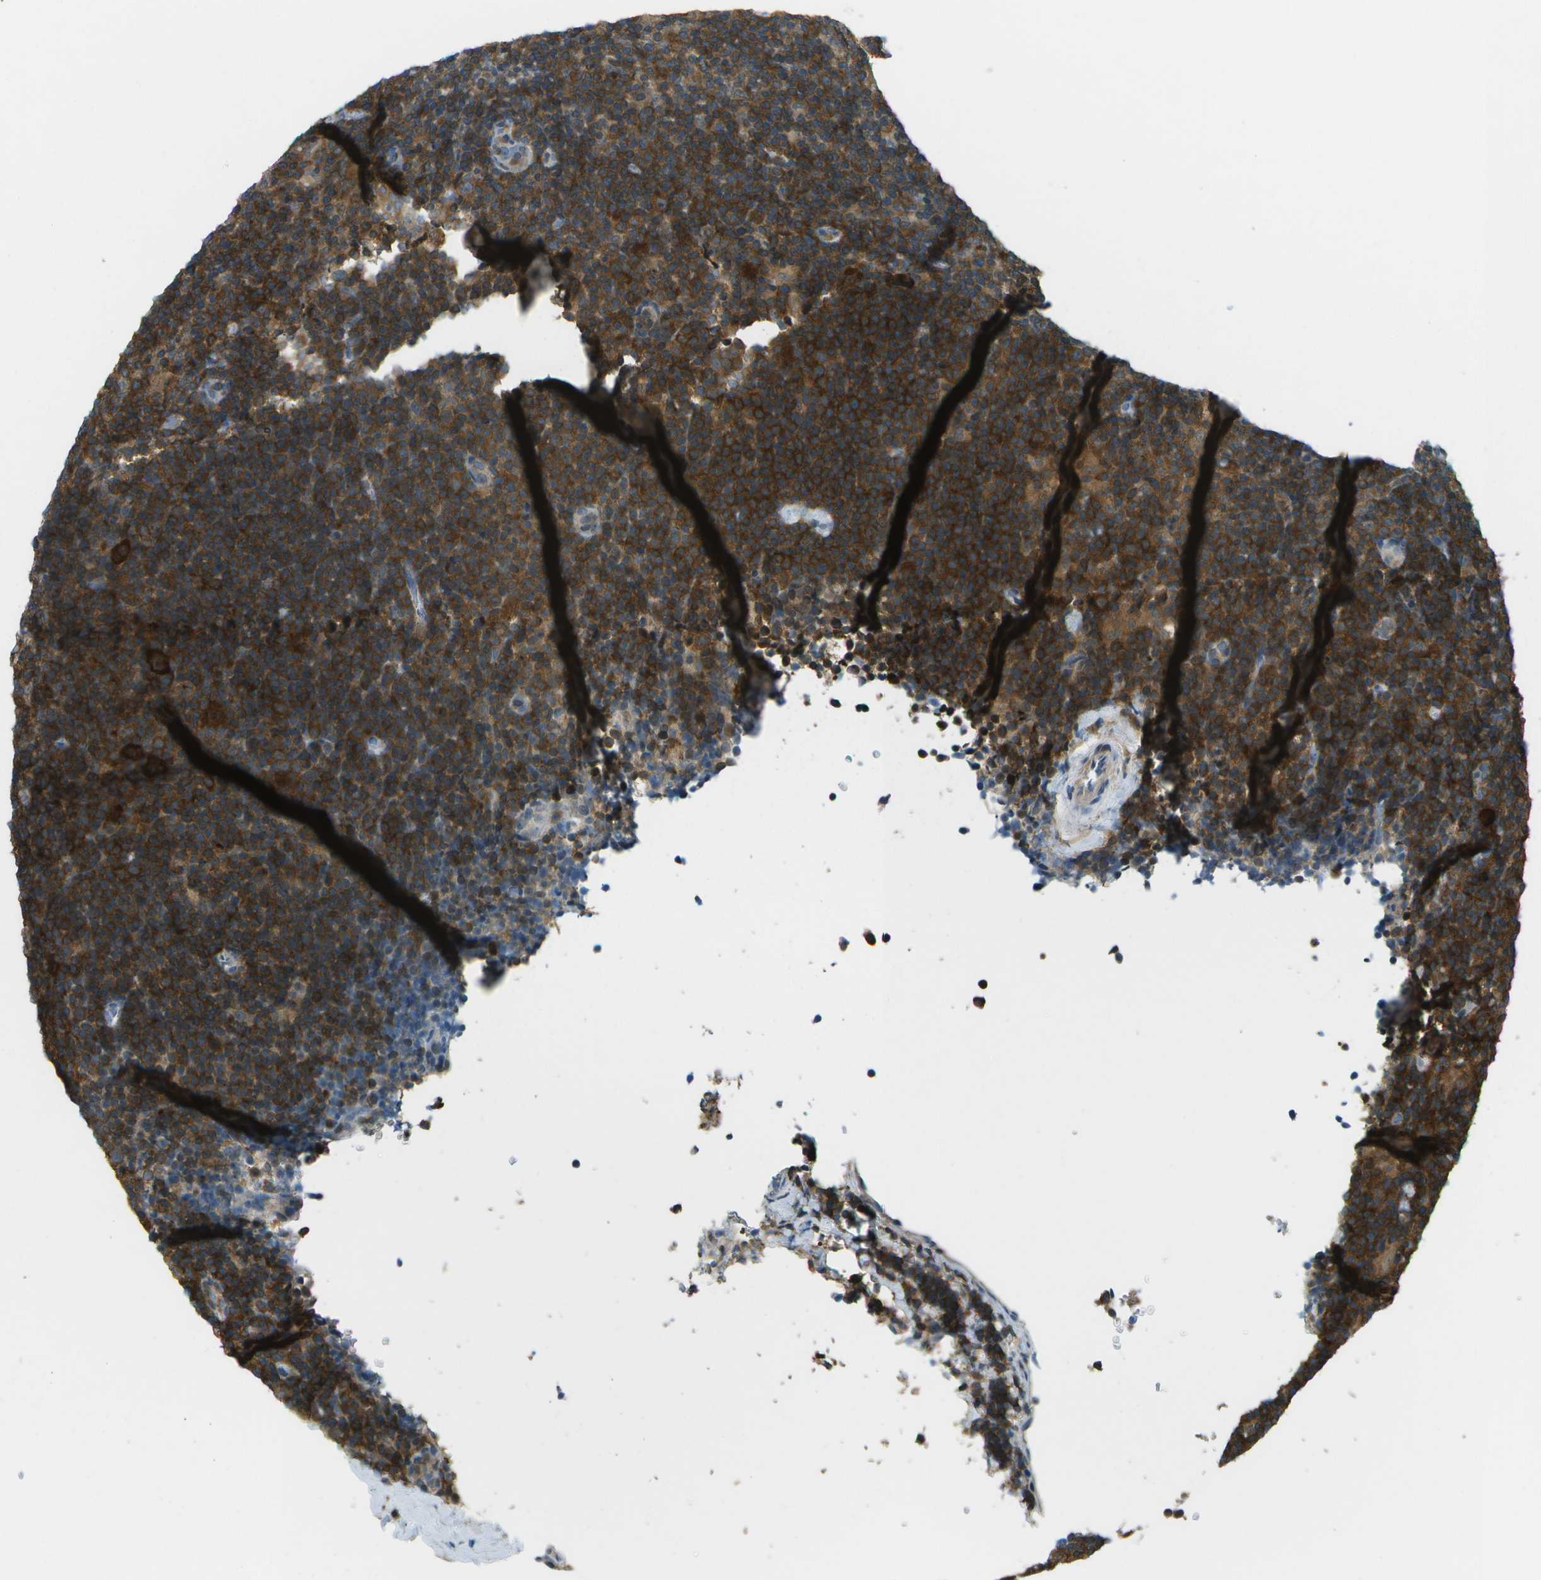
{"staining": {"intensity": "strong", "quantity": ">75%", "location": "cytoplasmic/membranous"}, "tissue": "lymphoma", "cell_type": "Tumor cells", "image_type": "cancer", "snomed": [{"axis": "morphology", "description": "Hodgkin's disease, NOS"}, {"axis": "topography", "description": "Lymph node"}], "caption": "Hodgkin's disease stained for a protein reveals strong cytoplasmic/membranous positivity in tumor cells. The staining is performed using DAB (3,3'-diaminobenzidine) brown chromogen to label protein expression. The nuclei are counter-stained blue using hematoxylin.", "gene": "CDH23", "patient": {"sex": "female", "age": 57}}